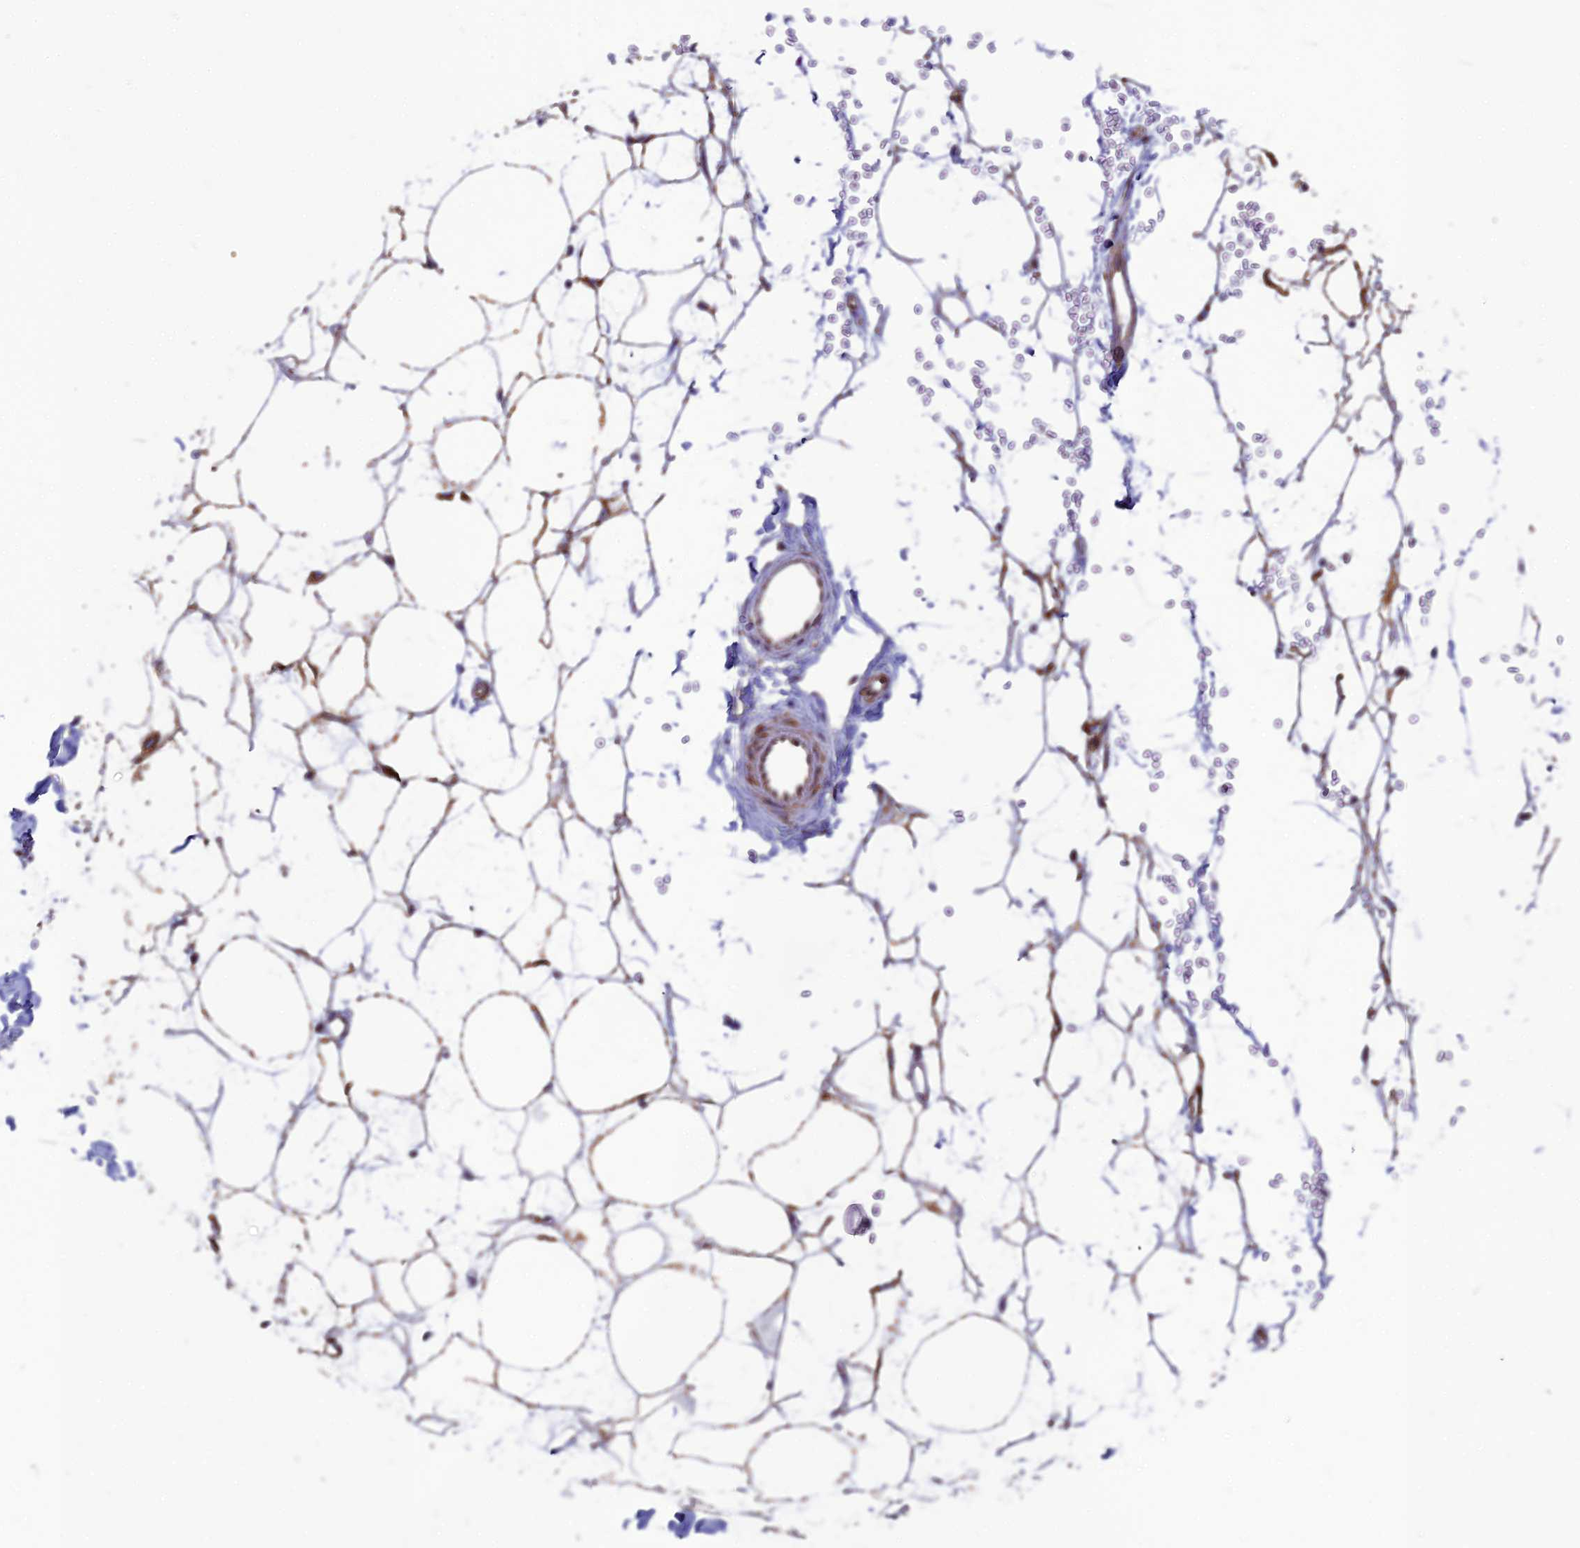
{"staining": {"intensity": "moderate", "quantity": ">75%", "location": "cytoplasmic/membranous"}, "tissue": "adipose tissue", "cell_type": "Adipocytes", "image_type": "normal", "snomed": [{"axis": "morphology", "description": "Normal tissue, NOS"}, {"axis": "topography", "description": "Breast"}], "caption": "This photomicrograph exhibits immunohistochemistry staining of unremarkable human adipose tissue, with medium moderate cytoplasmic/membranous positivity in about >75% of adipocytes.", "gene": "CS", "patient": {"sex": "female", "age": 23}}